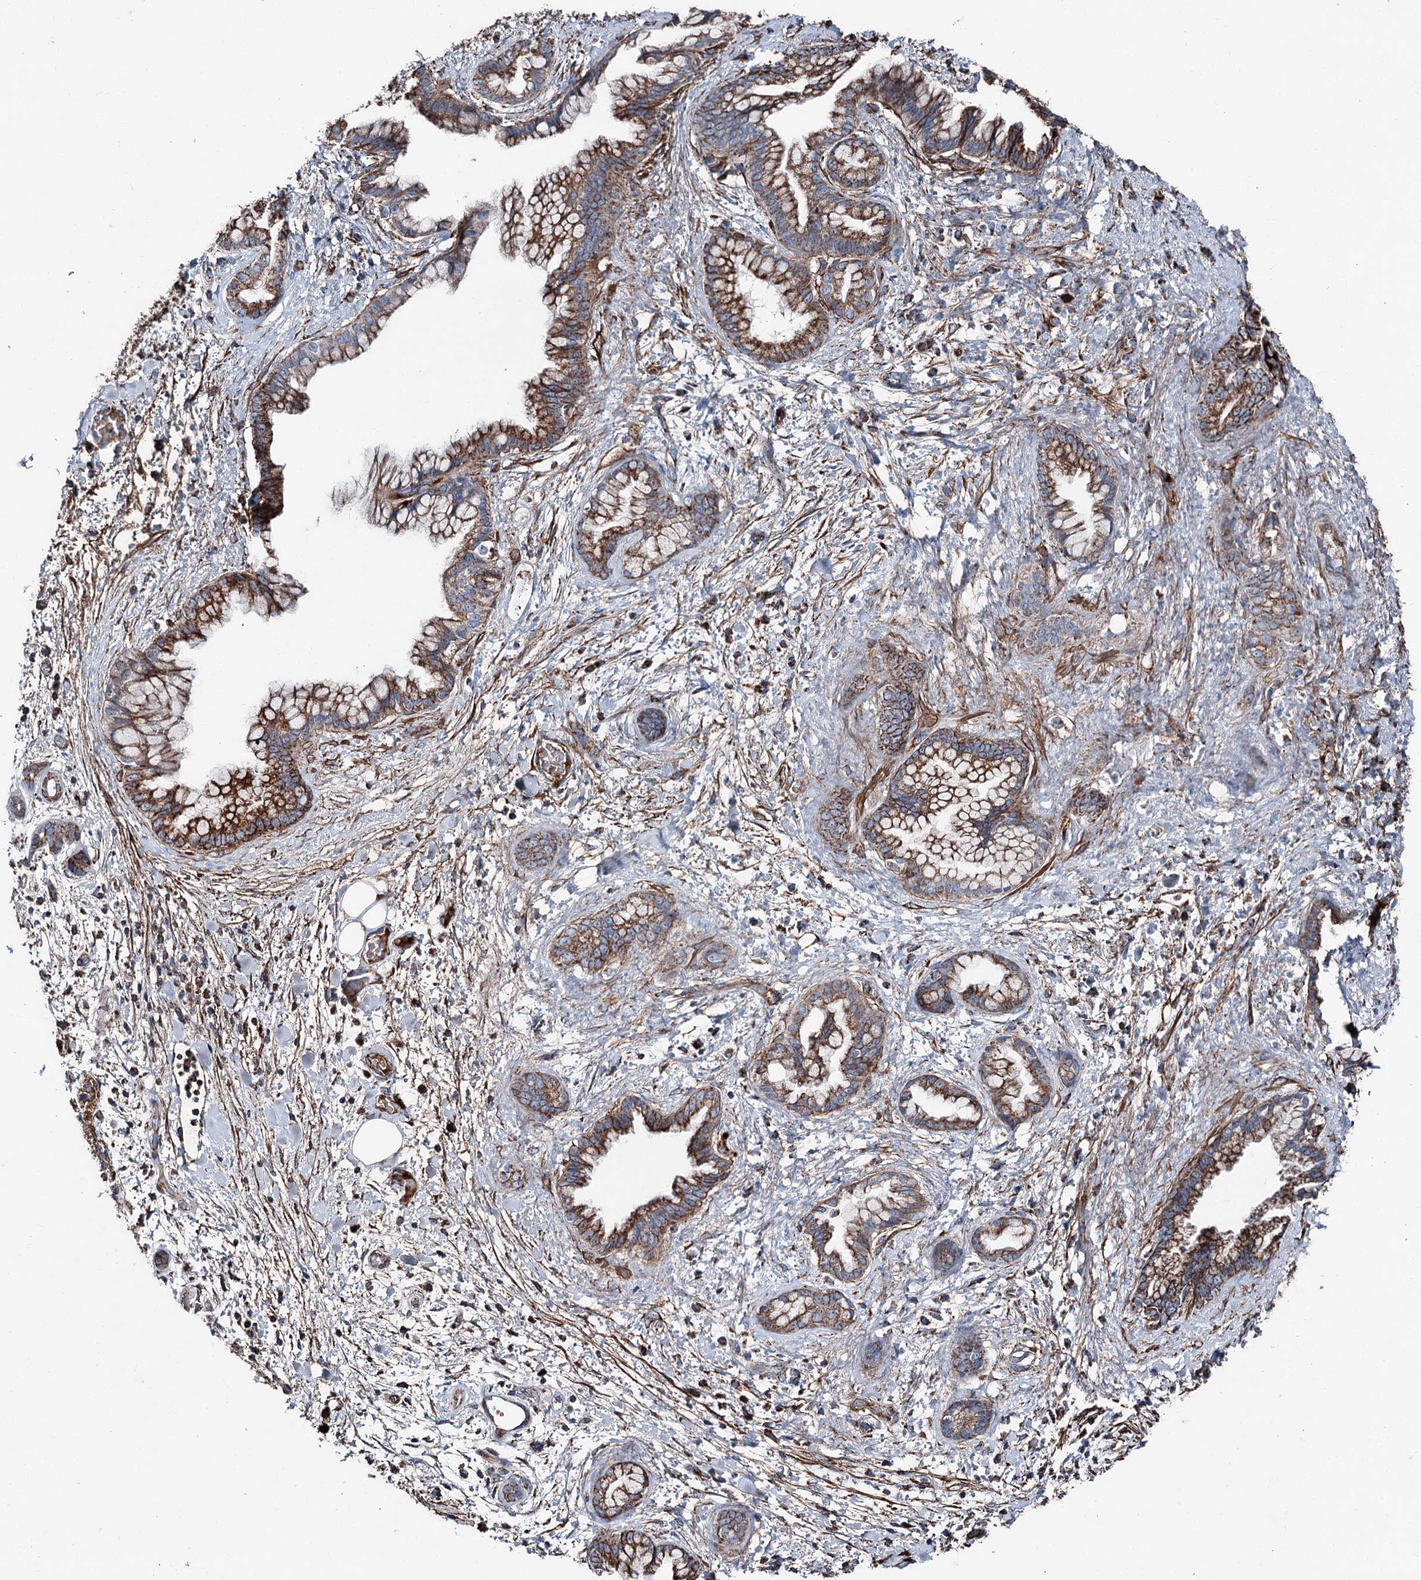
{"staining": {"intensity": "strong", "quantity": ">75%", "location": "cytoplasmic/membranous"}, "tissue": "pancreatic cancer", "cell_type": "Tumor cells", "image_type": "cancer", "snomed": [{"axis": "morphology", "description": "Adenocarcinoma, NOS"}, {"axis": "topography", "description": "Pancreas"}], "caption": "Pancreatic adenocarcinoma stained with immunohistochemistry exhibits strong cytoplasmic/membranous positivity in approximately >75% of tumor cells.", "gene": "DDIAS", "patient": {"sex": "female", "age": 78}}